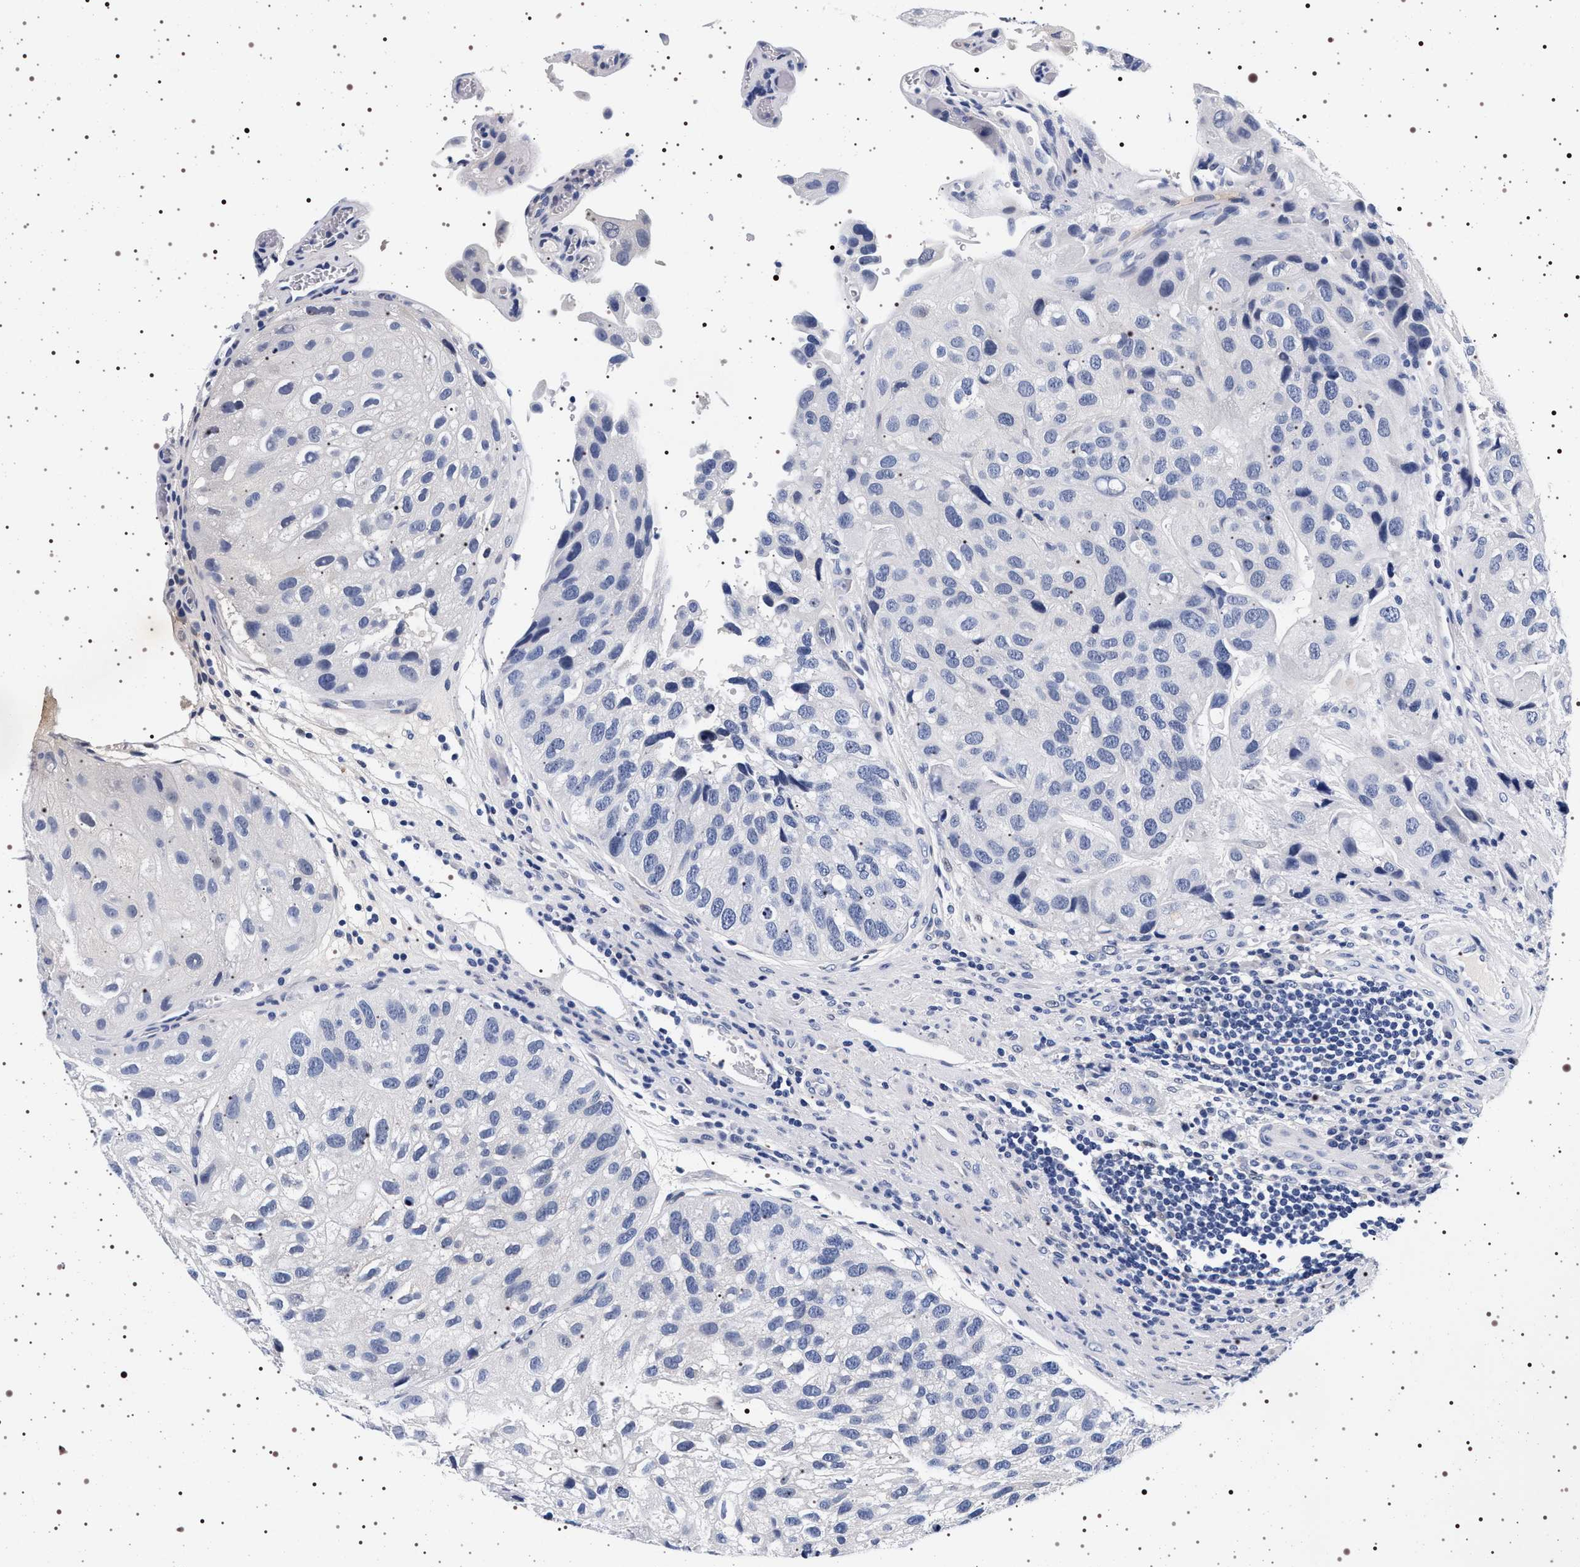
{"staining": {"intensity": "negative", "quantity": "none", "location": "none"}, "tissue": "urothelial cancer", "cell_type": "Tumor cells", "image_type": "cancer", "snomed": [{"axis": "morphology", "description": "Urothelial carcinoma, High grade"}, {"axis": "topography", "description": "Urinary bladder"}], "caption": "This is an immunohistochemistry (IHC) histopathology image of human high-grade urothelial carcinoma. There is no staining in tumor cells.", "gene": "MAPK10", "patient": {"sex": "female", "age": 64}}